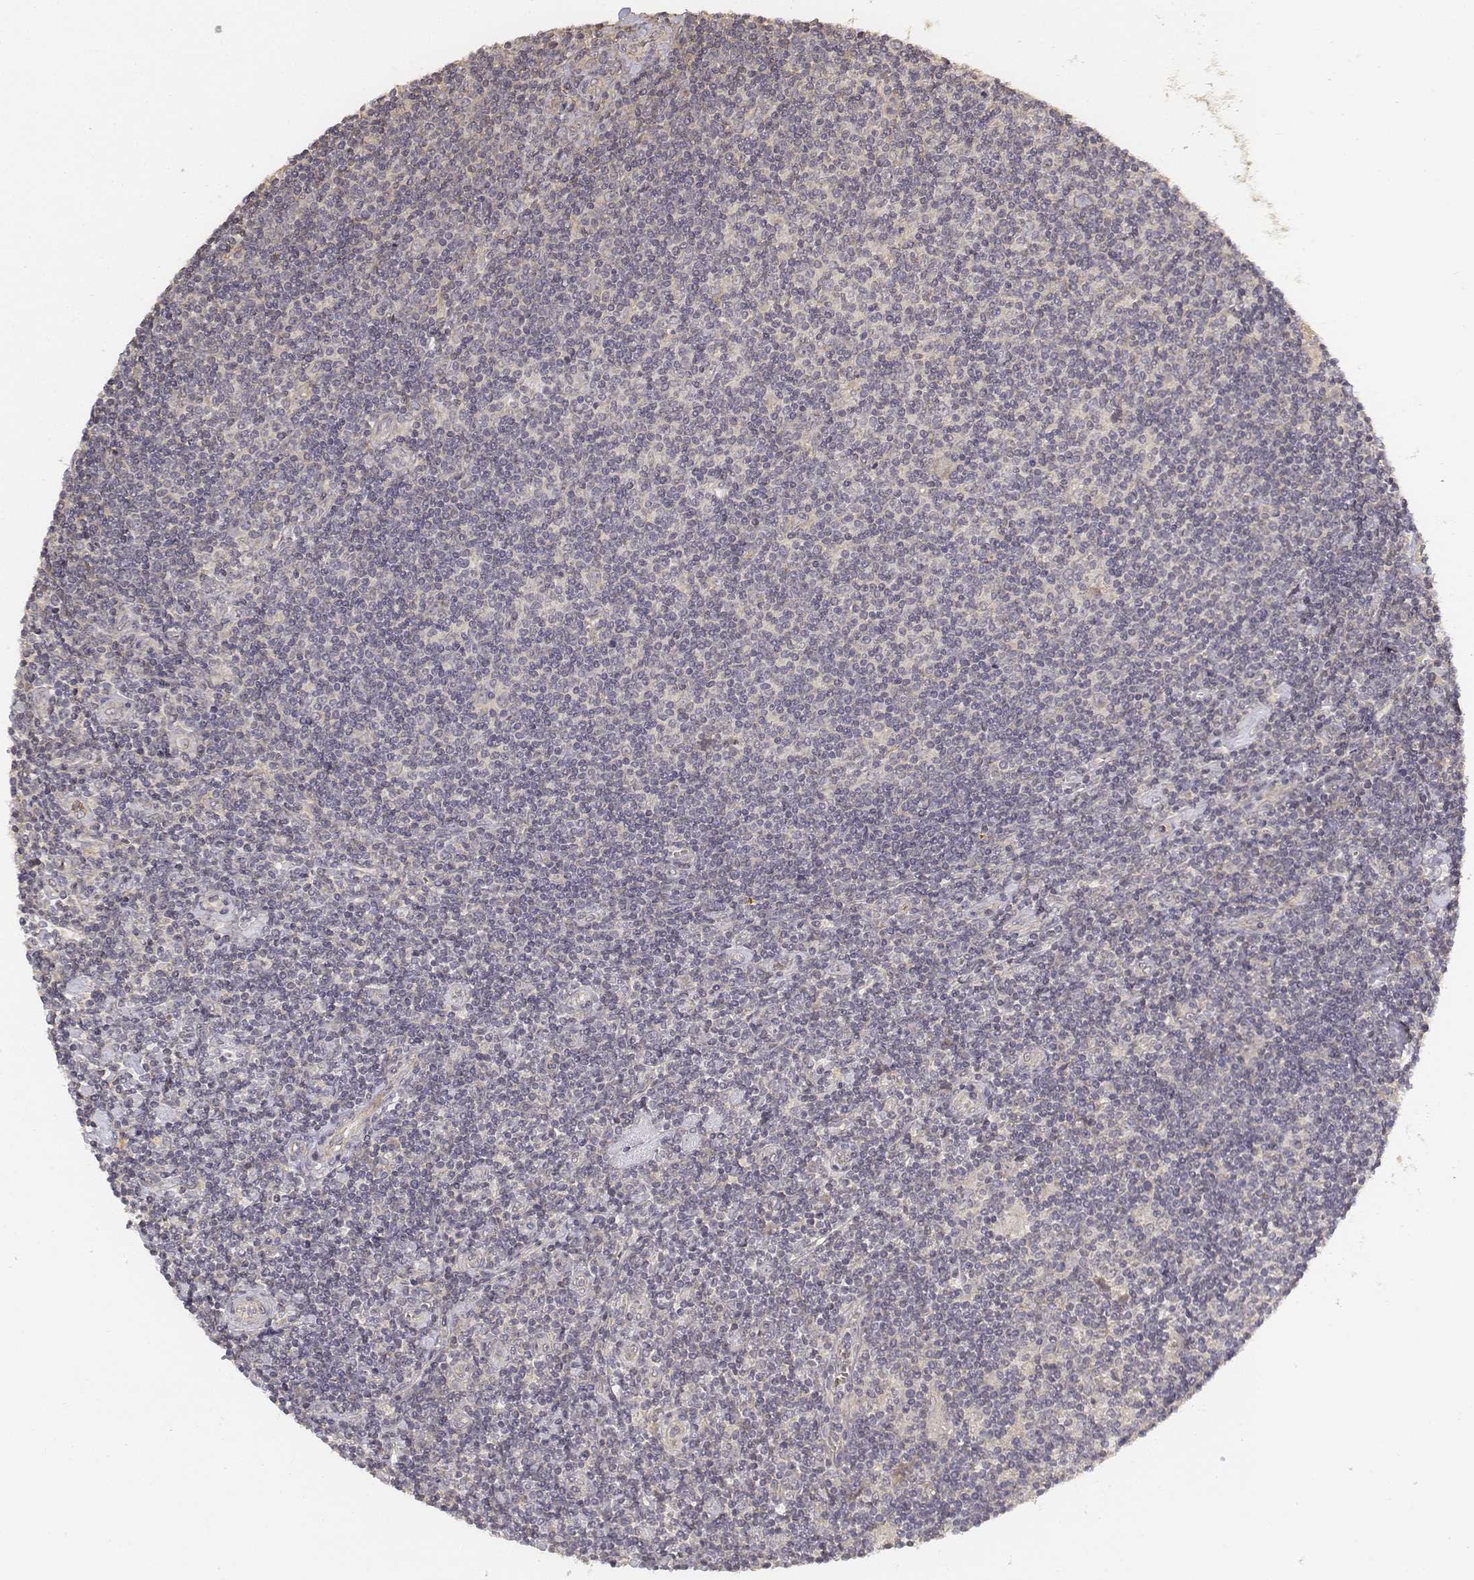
{"staining": {"intensity": "negative", "quantity": "none", "location": "none"}, "tissue": "lymphoma", "cell_type": "Tumor cells", "image_type": "cancer", "snomed": [{"axis": "morphology", "description": "Hodgkin's disease, NOS"}, {"axis": "topography", "description": "Lymph node"}], "caption": "IHC histopathology image of neoplastic tissue: lymphoma stained with DAB (3,3'-diaminobenzidine) reveals no significant protein expression in tumor cells.", "gene": "FBXO21", "patient": {"sex": "male", "age": 40}}